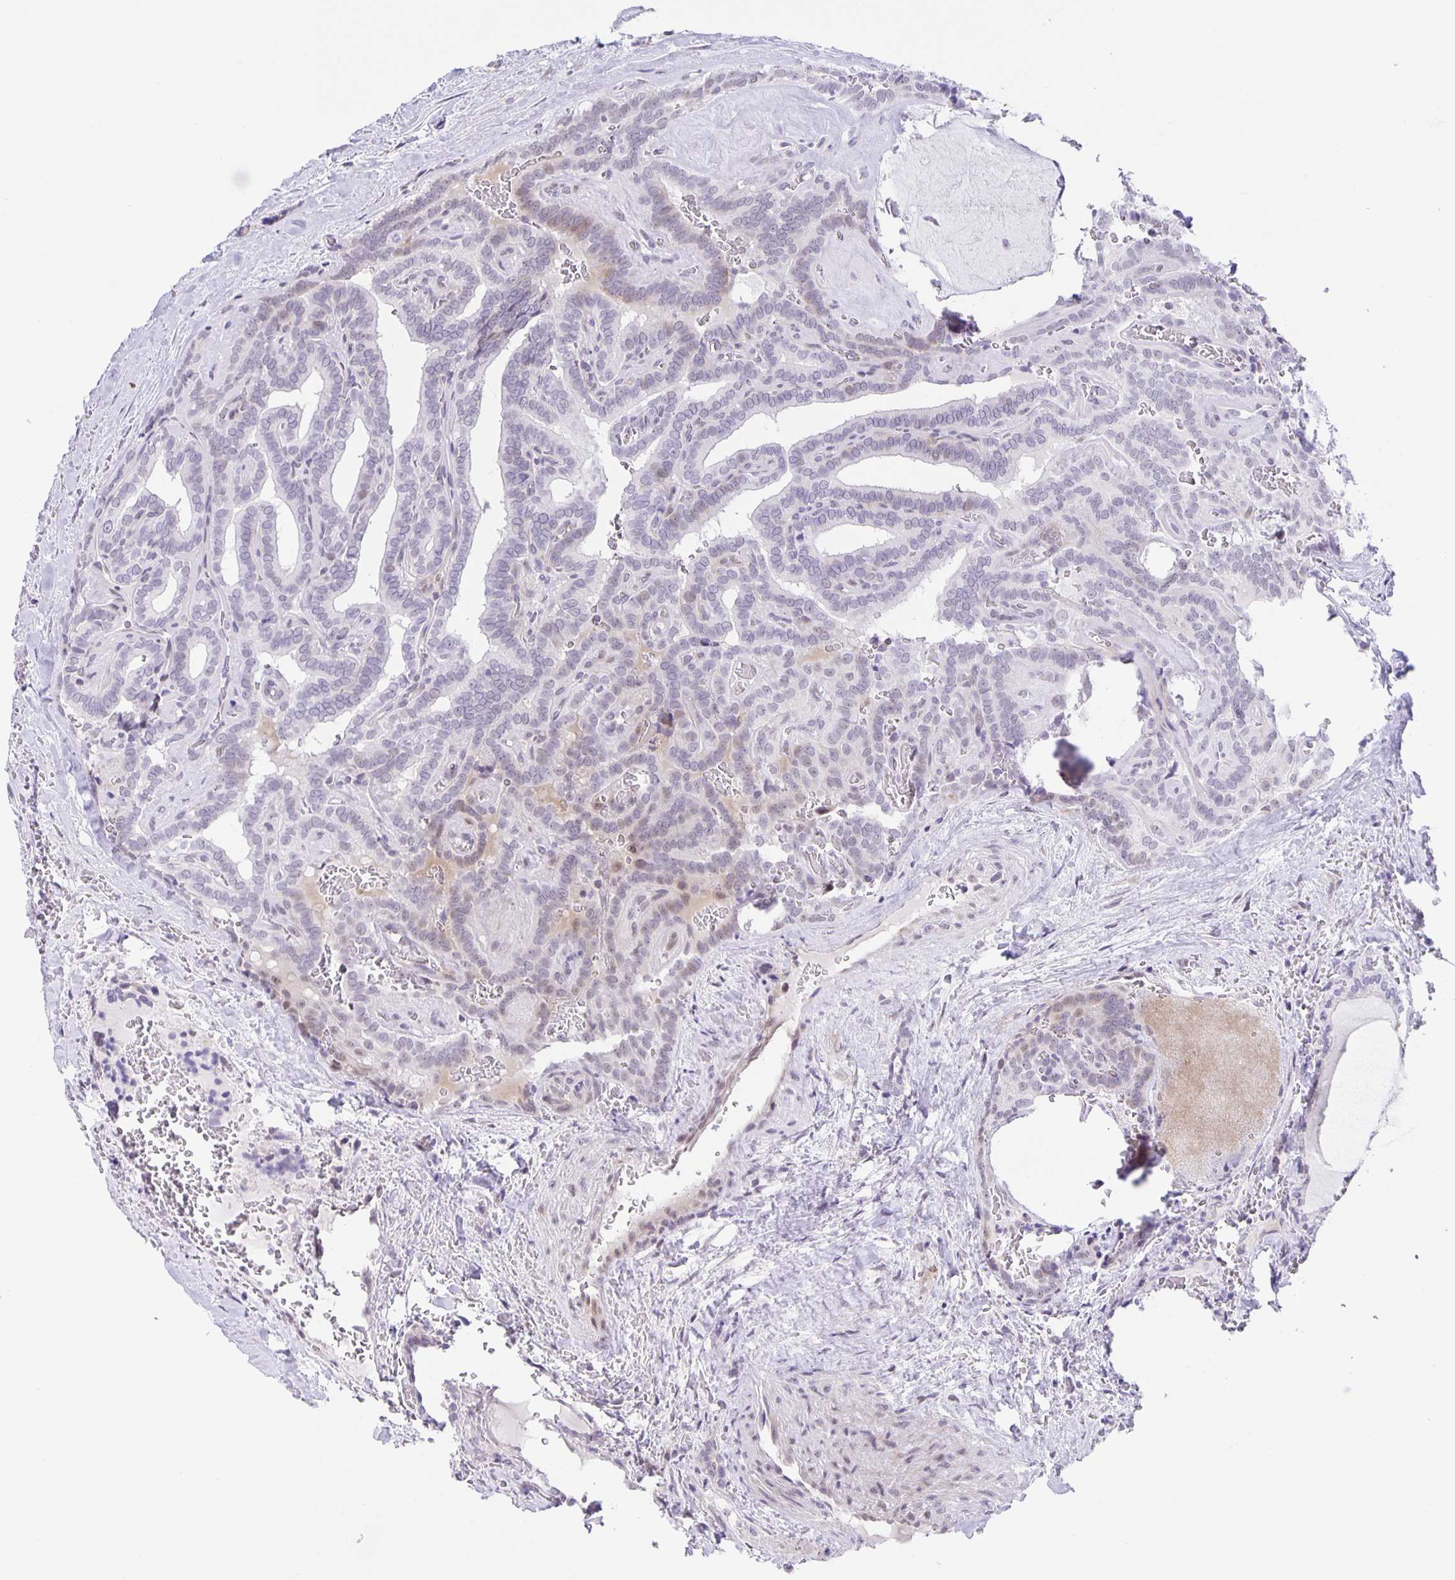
{"staining": {"intensity": "weak", "quantity": "<25%", "location": "nuclear"}, "tissue": "thyroid cancer", "cell_type": "Tumor cells", "image_type": "cancer", "snomed": [{"axis": "morphology", "description": "Papillary adenocarcinoma, NOS"}, {"axis": "topography", "description": "Thyroid gland"}], "caption": "Photomicrograph shows no significant protein positivity in tumor cells of thyroid cancer. Brightfield microscopy of immunohistochemistry (IHC) stained with DAB (brown) and hematoxylin (blue), captured at high magnification.", "gene": "PHRF1", "patient": {"sex": "female", "age": 21}}